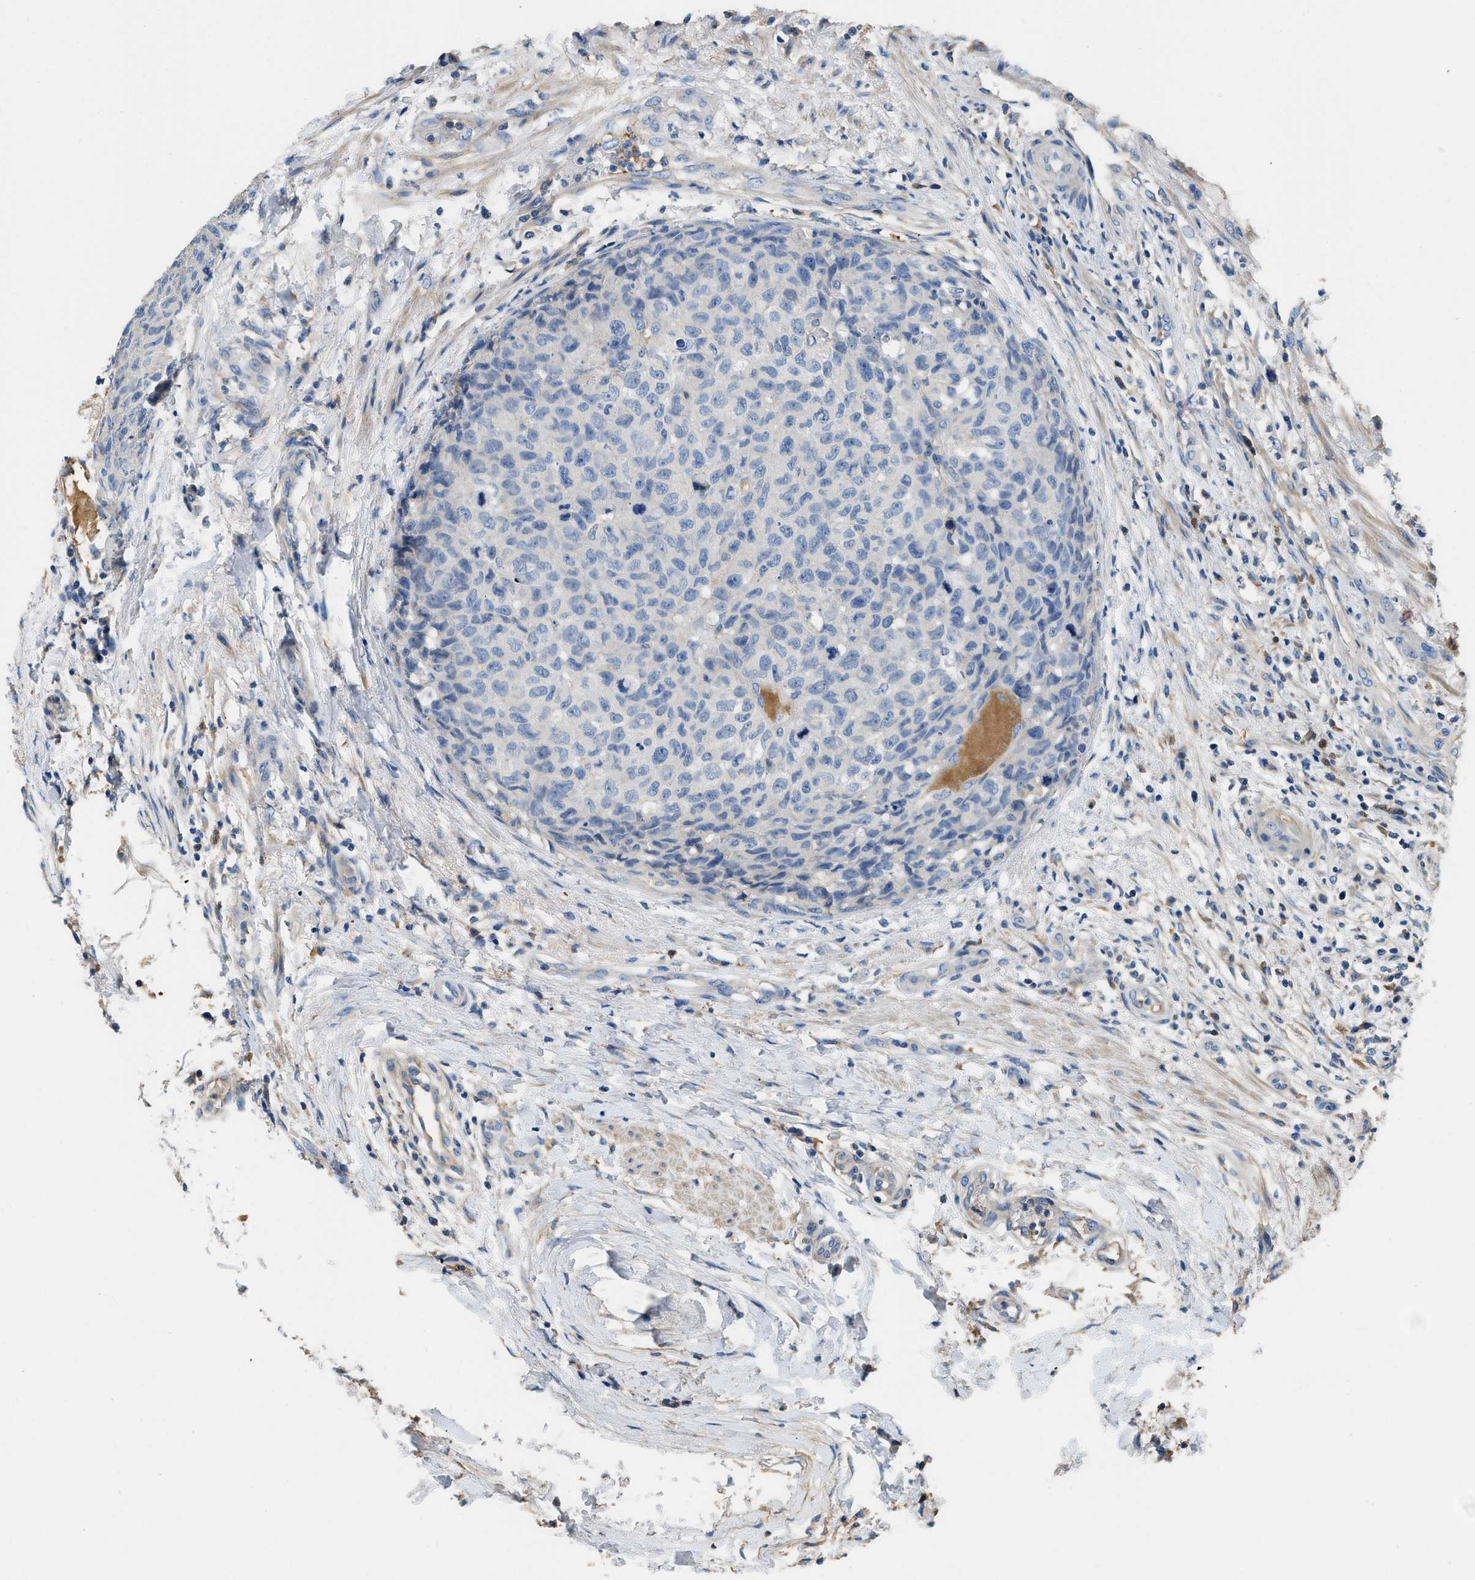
{"staining": {"intensity": "negative", "quantity": "none", "location": "none"}, "tissue": "testis cancer", "cell_type": "Tumor cells", "image_type": "cancer", "snomed": [{"axis": "morphology", "description": "Seminoma, NOS"}, {"axis": "topography", "description": "Testis"}], "caption": "Testis cancer (seminoma) was stained to show a protein in brown. There is no significant expression in tumor cells.", "gene": "C1S", "patient": {"sex": "male", "age": 59}}